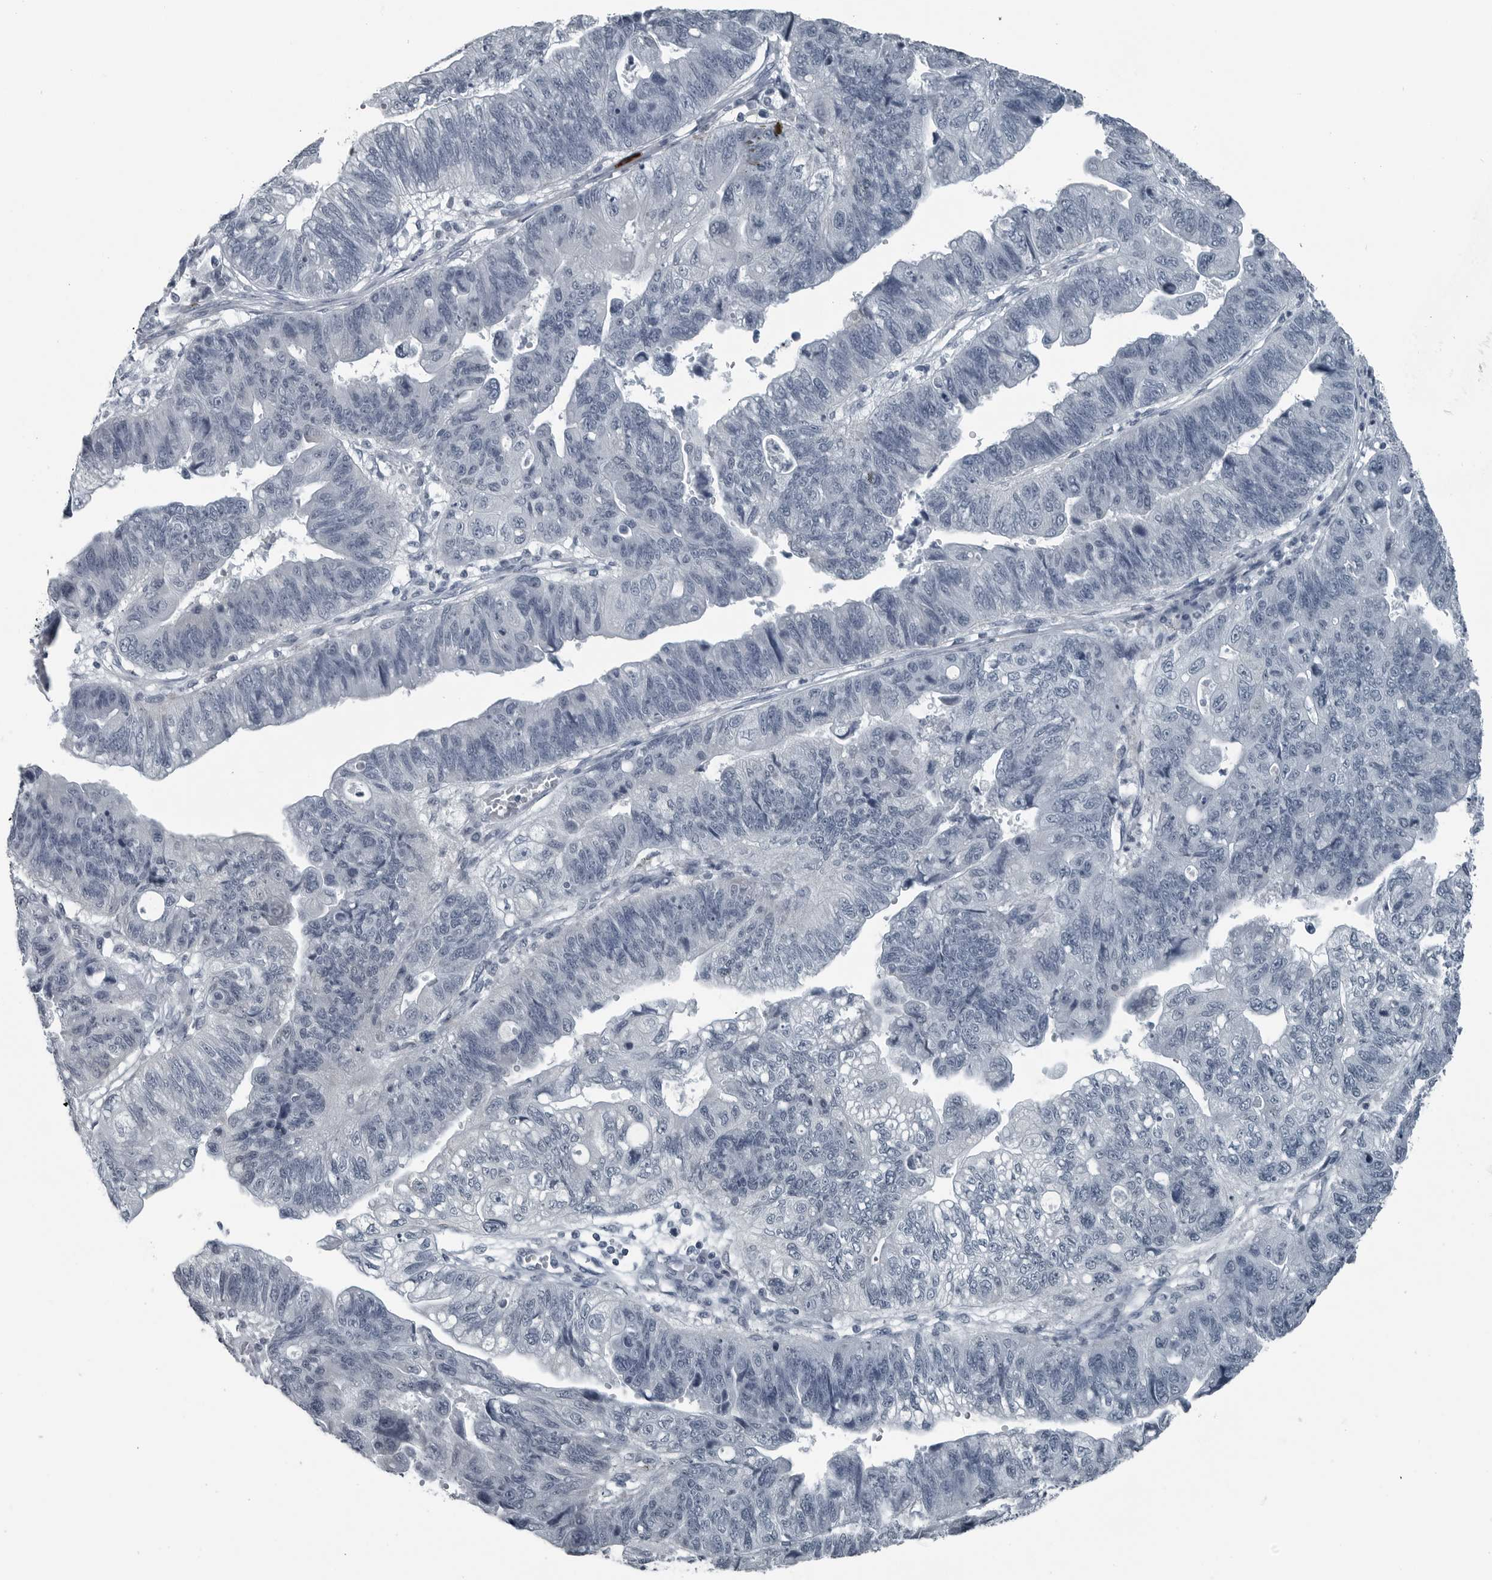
{"staining": {"intensity": "negative", "quantity": "none", "location": "none"}, "tissue": "stomach cancer", "cell_type": "Tumor cells", "image_type": "cancer", "snomed": [{"axis": "morphology", "description": "Adenocarcinoma, NOS"}, {"axis": "topography", "description": "Stomach"}], "caption": "An IHC micrograph of adenocarcinoma (stomach) is shown. There is no staining in tumor cells of adenocarcinoma (stomach).", "gene": "GAK", "patient": {"sex": "male", "age": 59}}